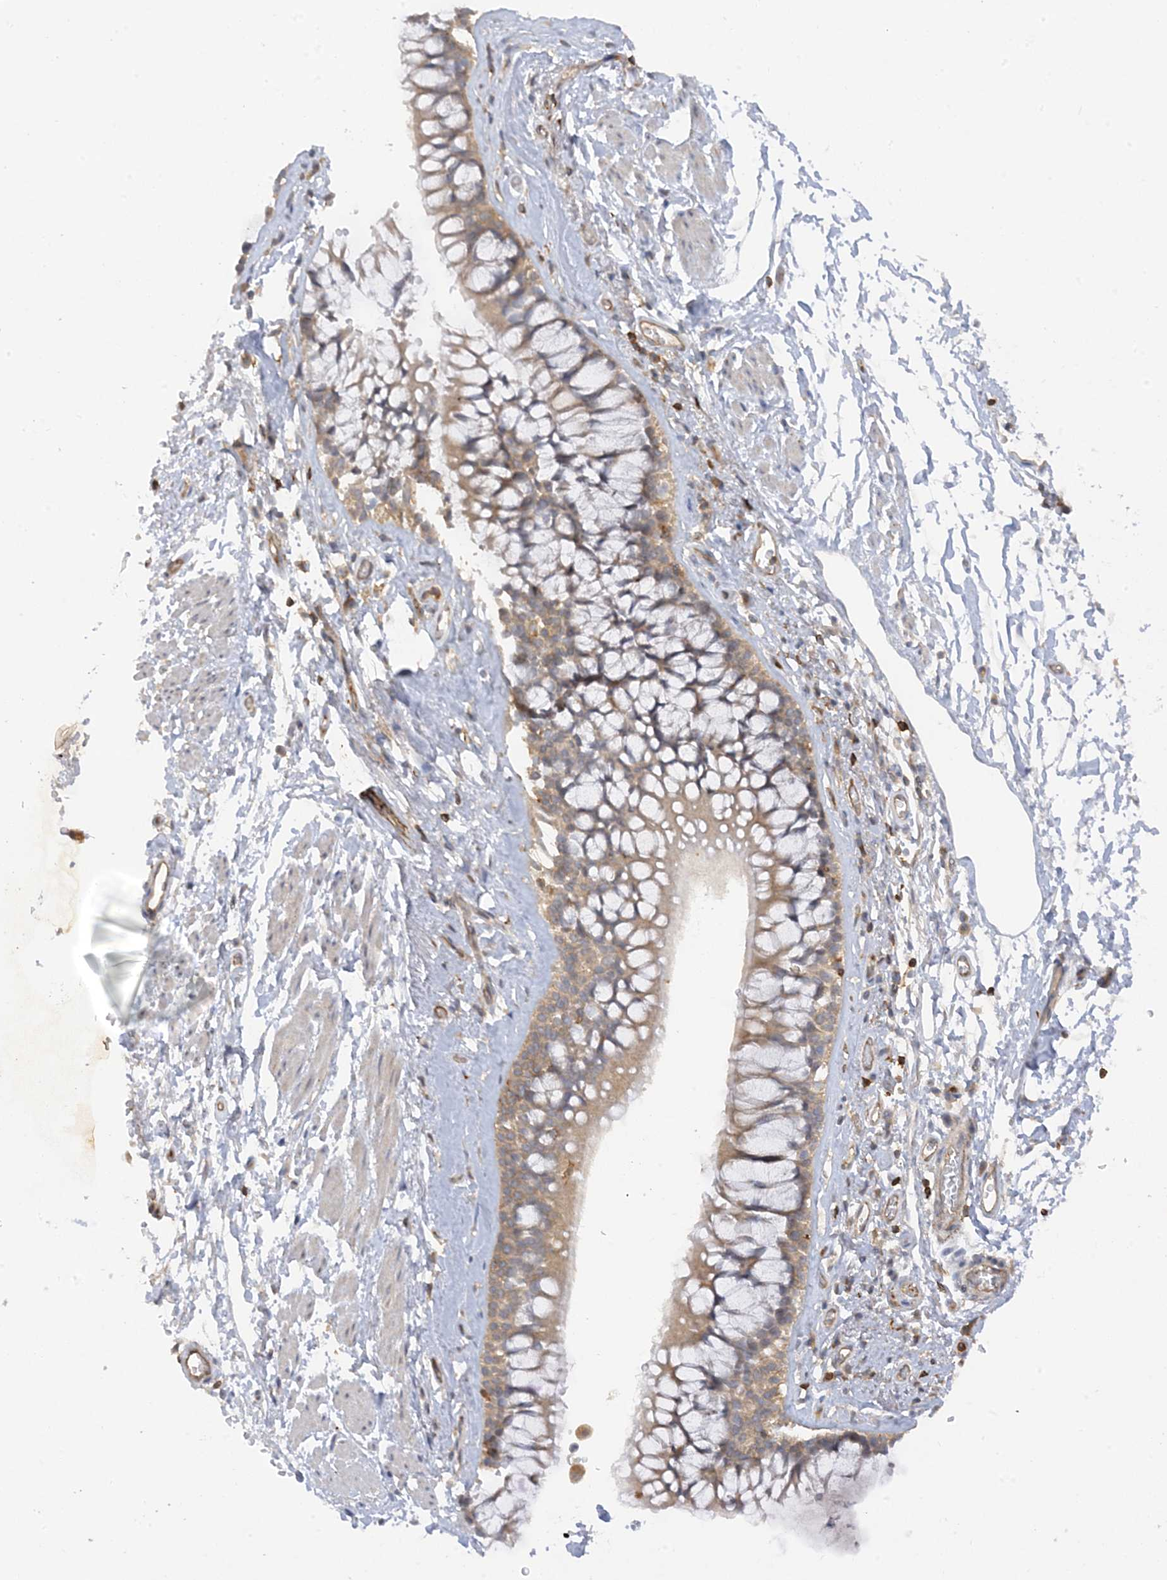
{"staining": {"intensity": "weak", "quantity": ">75%", "location": "cytoplasmic/membranous"}, "tissue": "bronchus", "cell_type": "Respiratory epithelial cells", "image_type": "normal", "snomed": [{"axis": "morphology", "description": "Normal tissue, NOS"}, {"axis": "morphology", "description": "Inflammation, NOS"}, {"axis": "topography", "description": "Cartilage tissue"}, {"axis": "topography", "description": "Bronchus"}, {"axis": "topography", "description": "Lung"}], "caption": "Bronchus stained with DAB IHC displays low levels of weak cytoplasmic/membranous staining in about >75% of respiratory epithelial cells. (DAB IHC with brightfield microscopy, high magnification).", "gene": "PHACTR2", "patient": {"sex": "female", "age": 64}}